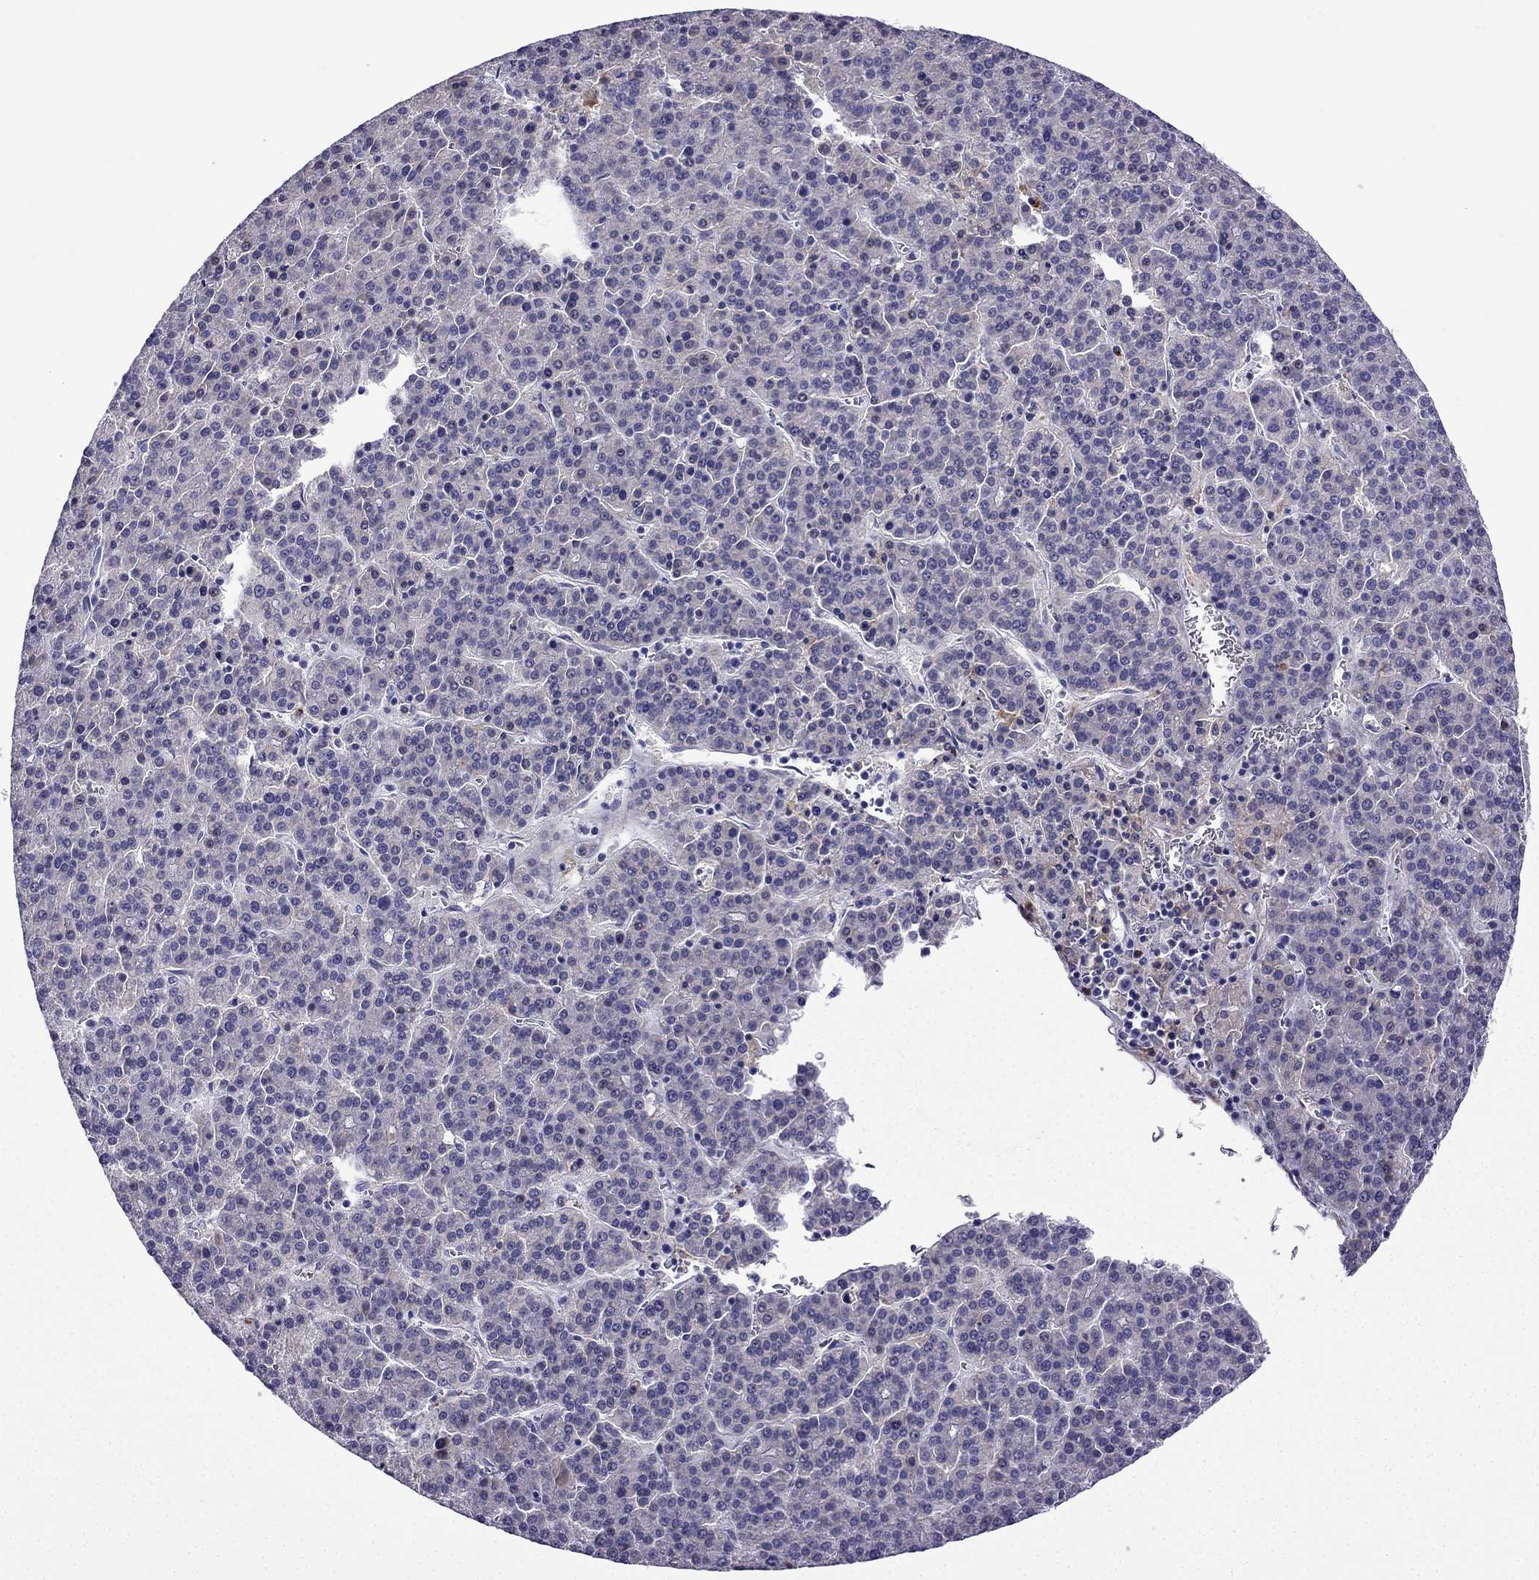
{"staining": {"intensity": "negative", "quantity": "none", "location": "none"}, "tissue": "liver cancer", "cell_type": "Tumor cells", "image_type": "cancer", "snomed": [{"axis": "morphology", "description": "Carcinoma, Hepatocellular, NOS"}, {"axis": "topography", "description": "Liver"}], "caption": "Photomicrograph shows no significant protein expression in tumor cells of liver hepatocellular carcinoma.", "gene": "TSSK4", "patient": {"sex": "female", "age": 58}}